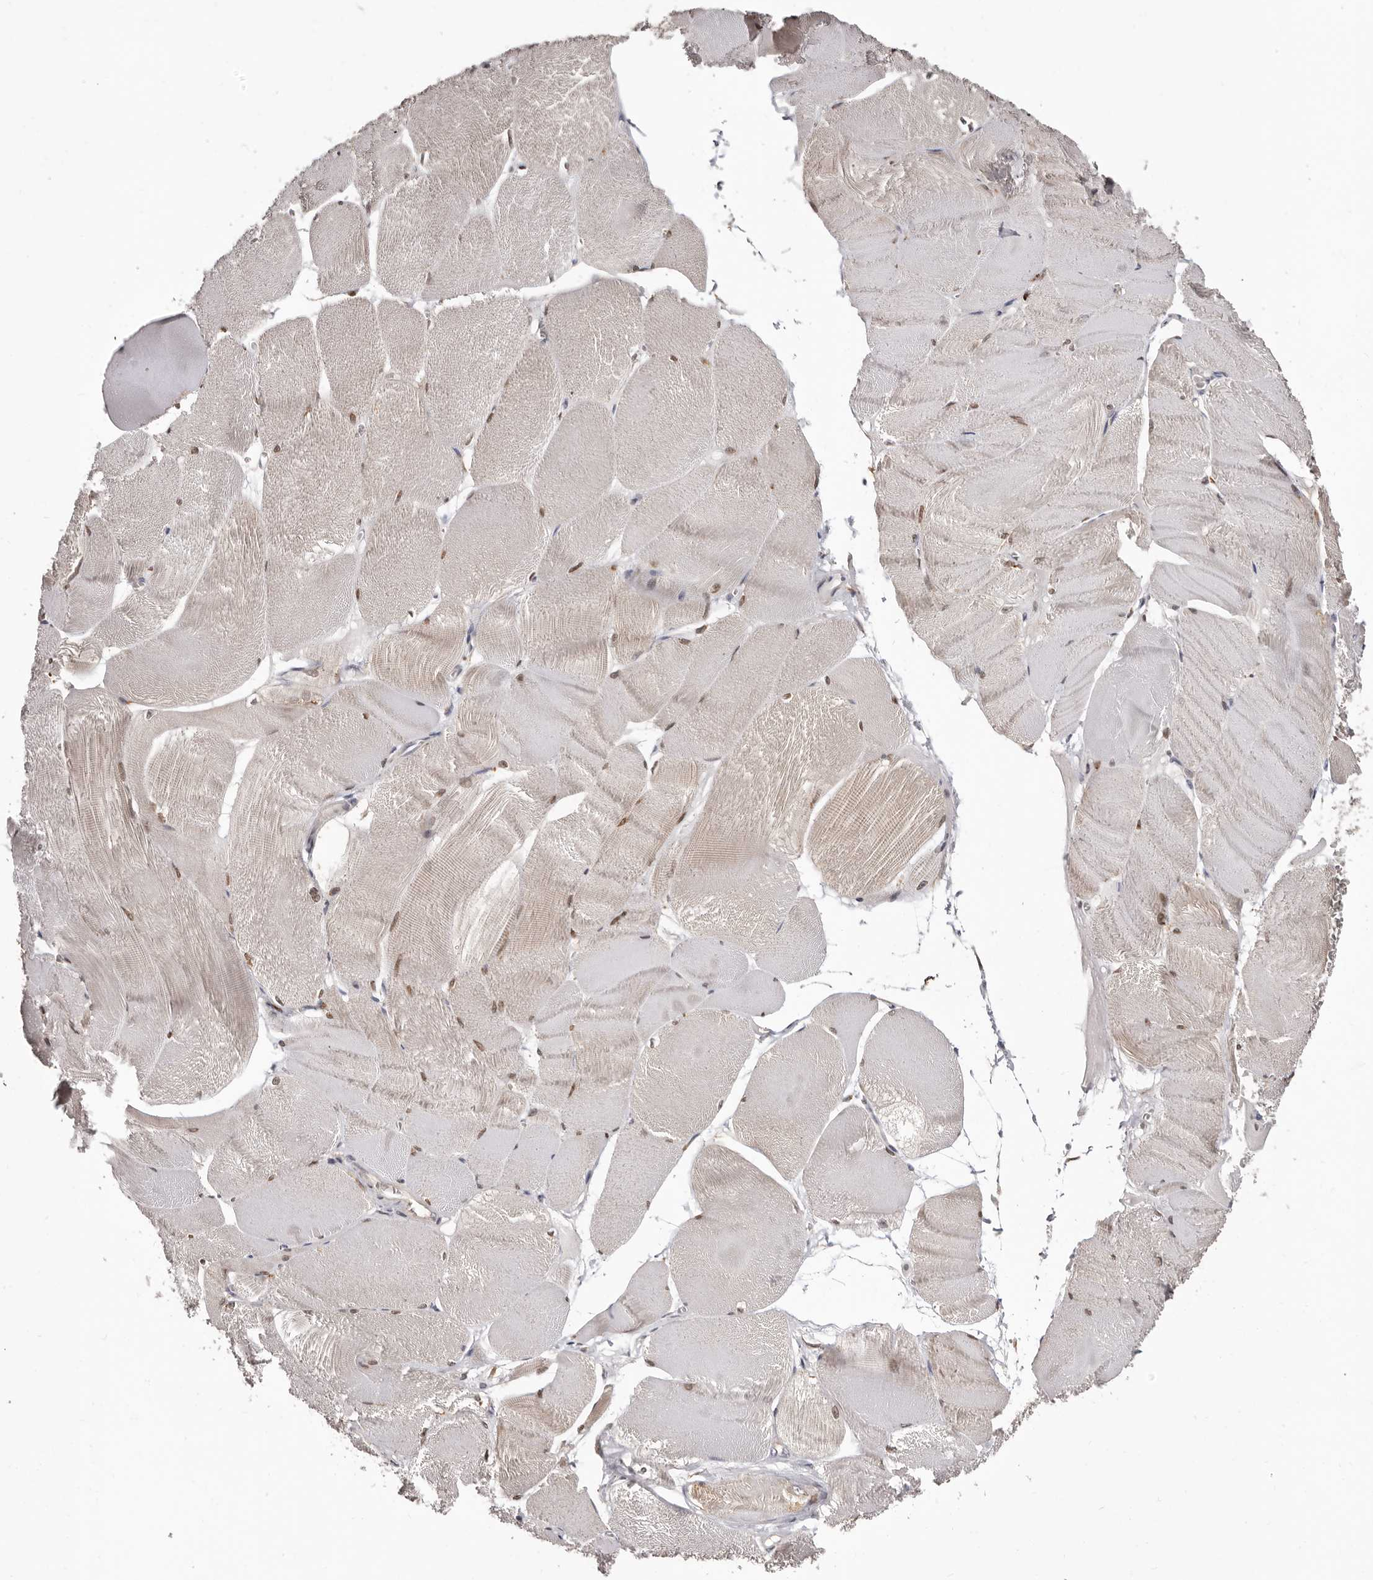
{"staining": {"intensity": "weak", "quantity": "<25%", "location": "cytoplasmic/membranous"}, "tissue": "skeletal muscle", "cell_type": "Myocytes", "image_type": "normal", "snomed": [{"axis": "morphology", "description": "Normal tissue, NOS"}, {"axis": "morphology", "description": "Basal cell carcinoma"}, {"axis": "topography", "description": "Skeletal muscle"}], "caption": "The photomicrograph reveals no significant positivity in myocytes of skeletal muscle. (Brightfield microscopy of DAB IHC at high magnification).", "gene": "KHDRBS2", "patient": {"sex": "female", "age": 64}}